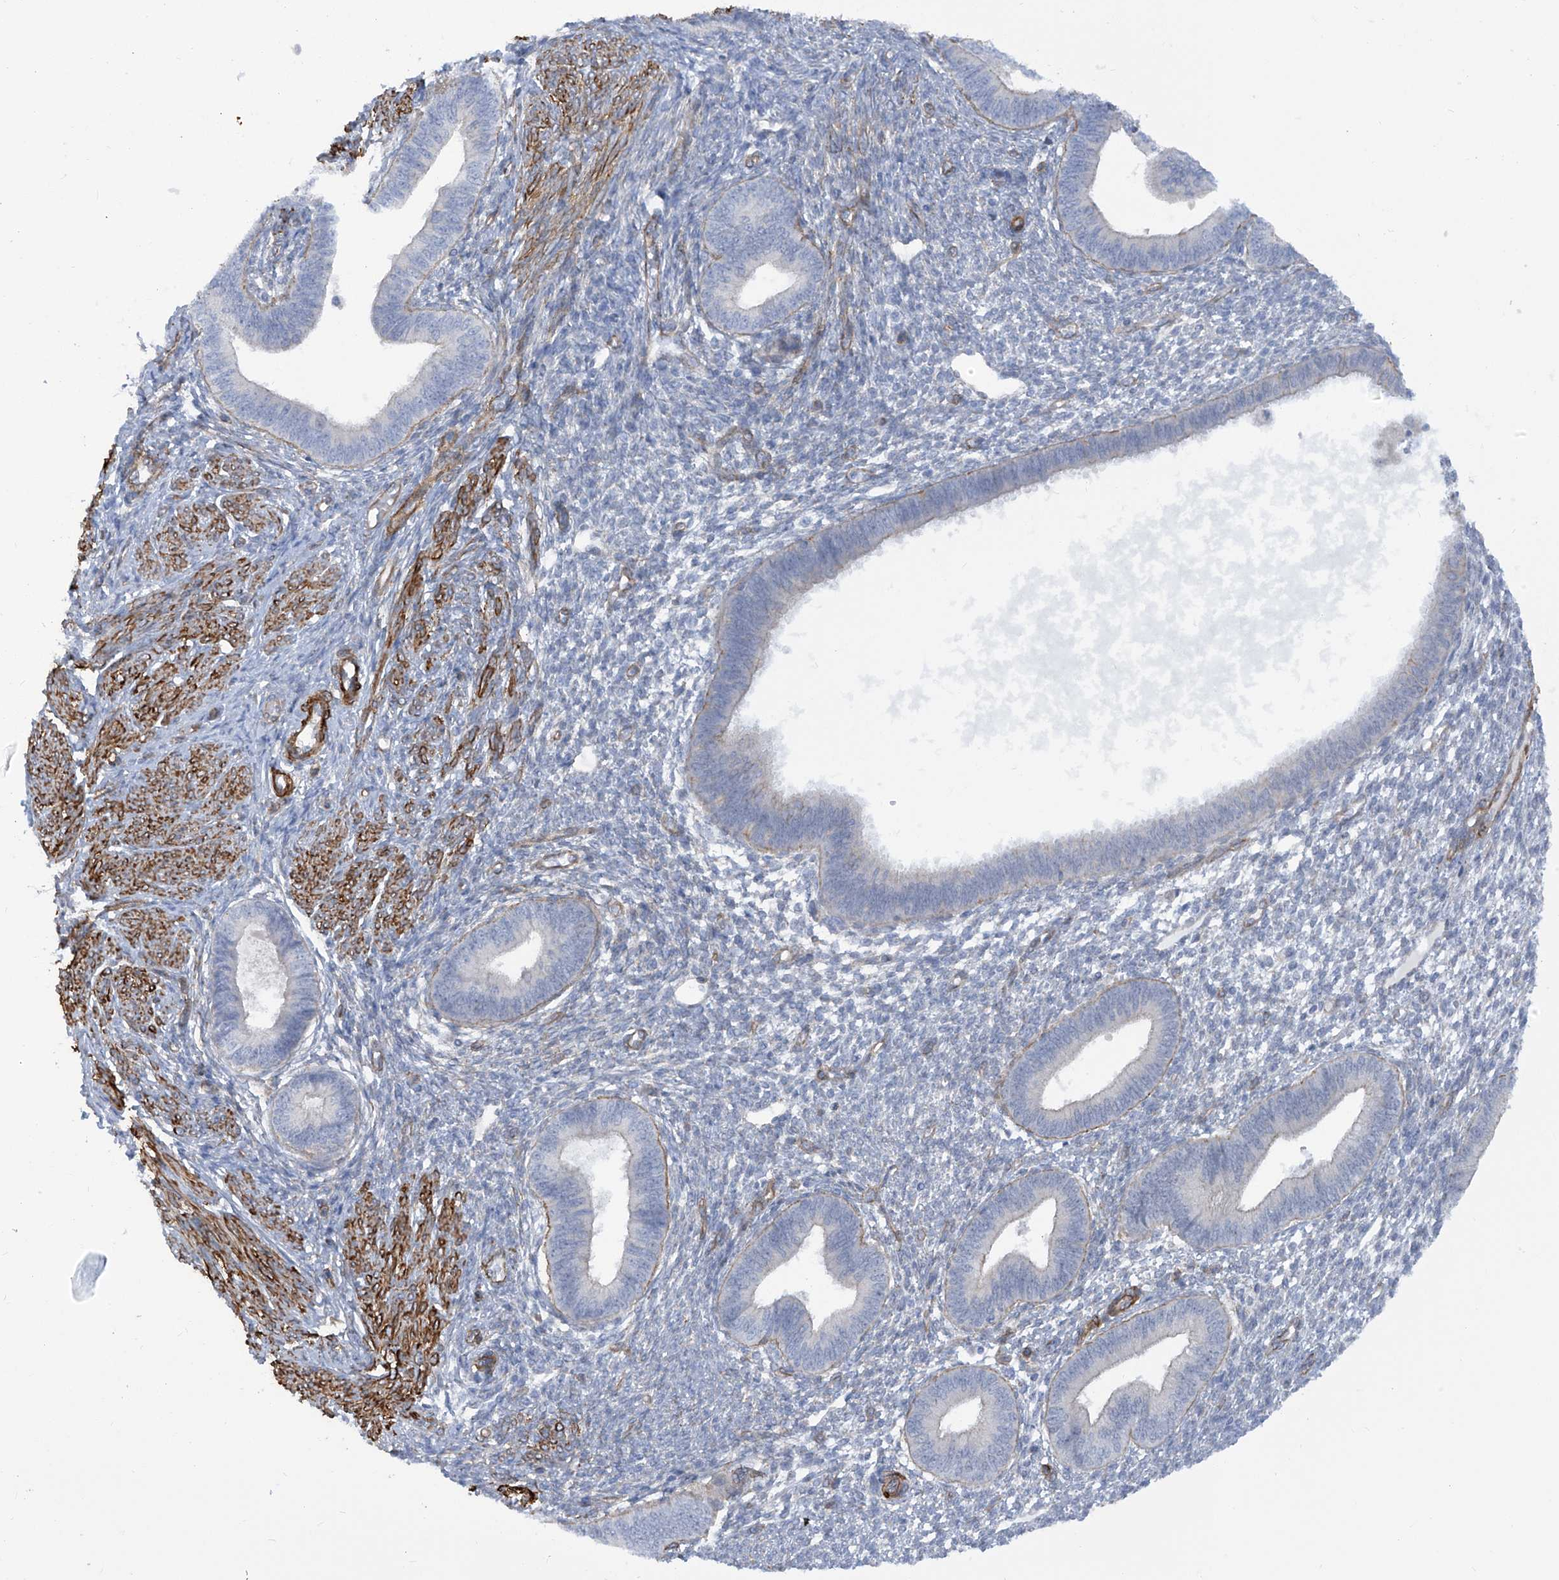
{"staining": {"intensity": "negative", "quantity": "none", "location": "none"}, "tissue": "endometrium", "cell_type": "Cells in endometrial stroma", "image_type": "normal", "snomed": [{"axis": "morphology", "description": "Normal tissue, NOS"}, {"axis": "topography", "description": "Endometrium"}], "caption": "Immunohistochemistry photomicrograph of unremarkable human endometrium stained for a protein (brown), which demonstrates no expression in cells in endometrial stroma.", "gene": "ZNF490", "patient": {"sex": "female", "age": 46}}